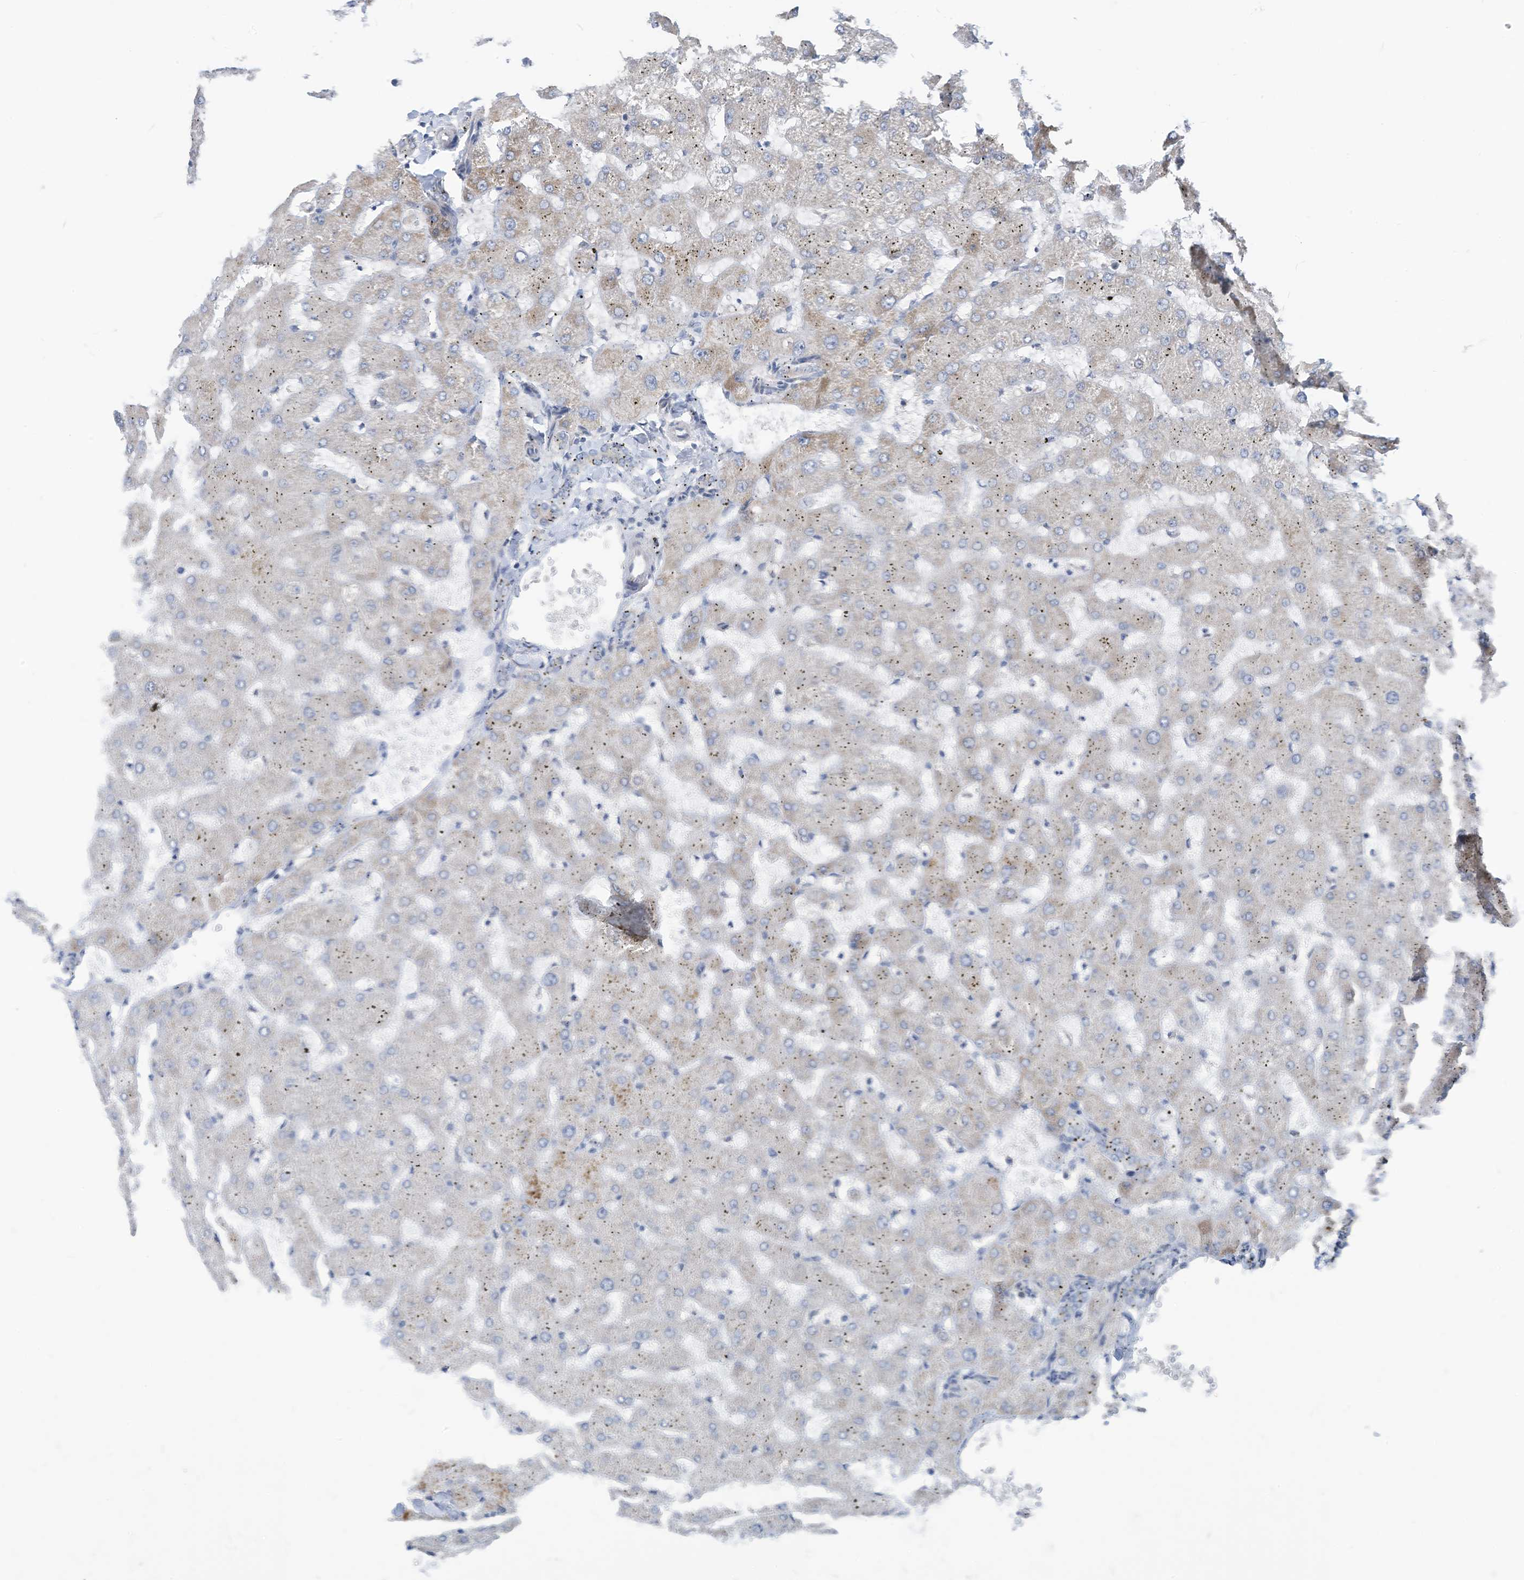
{"staining": {"intensity": "negative", "quantity": "none", "location": "none"}, "tissue": "liver", "cell_type": "Cholangiocytes", "image_type": "normal", "snomed": [{"axis": "morphology", "description": "Normal tissue, NOS"}, {"axis": "topography", "description": "Liver"}], "caption": "This is an immunohistochemistry (IHC) histopathology image of normal human liver. There is no expression in cholangiocytes.", "gene": "LDAH", "patient": {"sex": "female", "age": 63}}